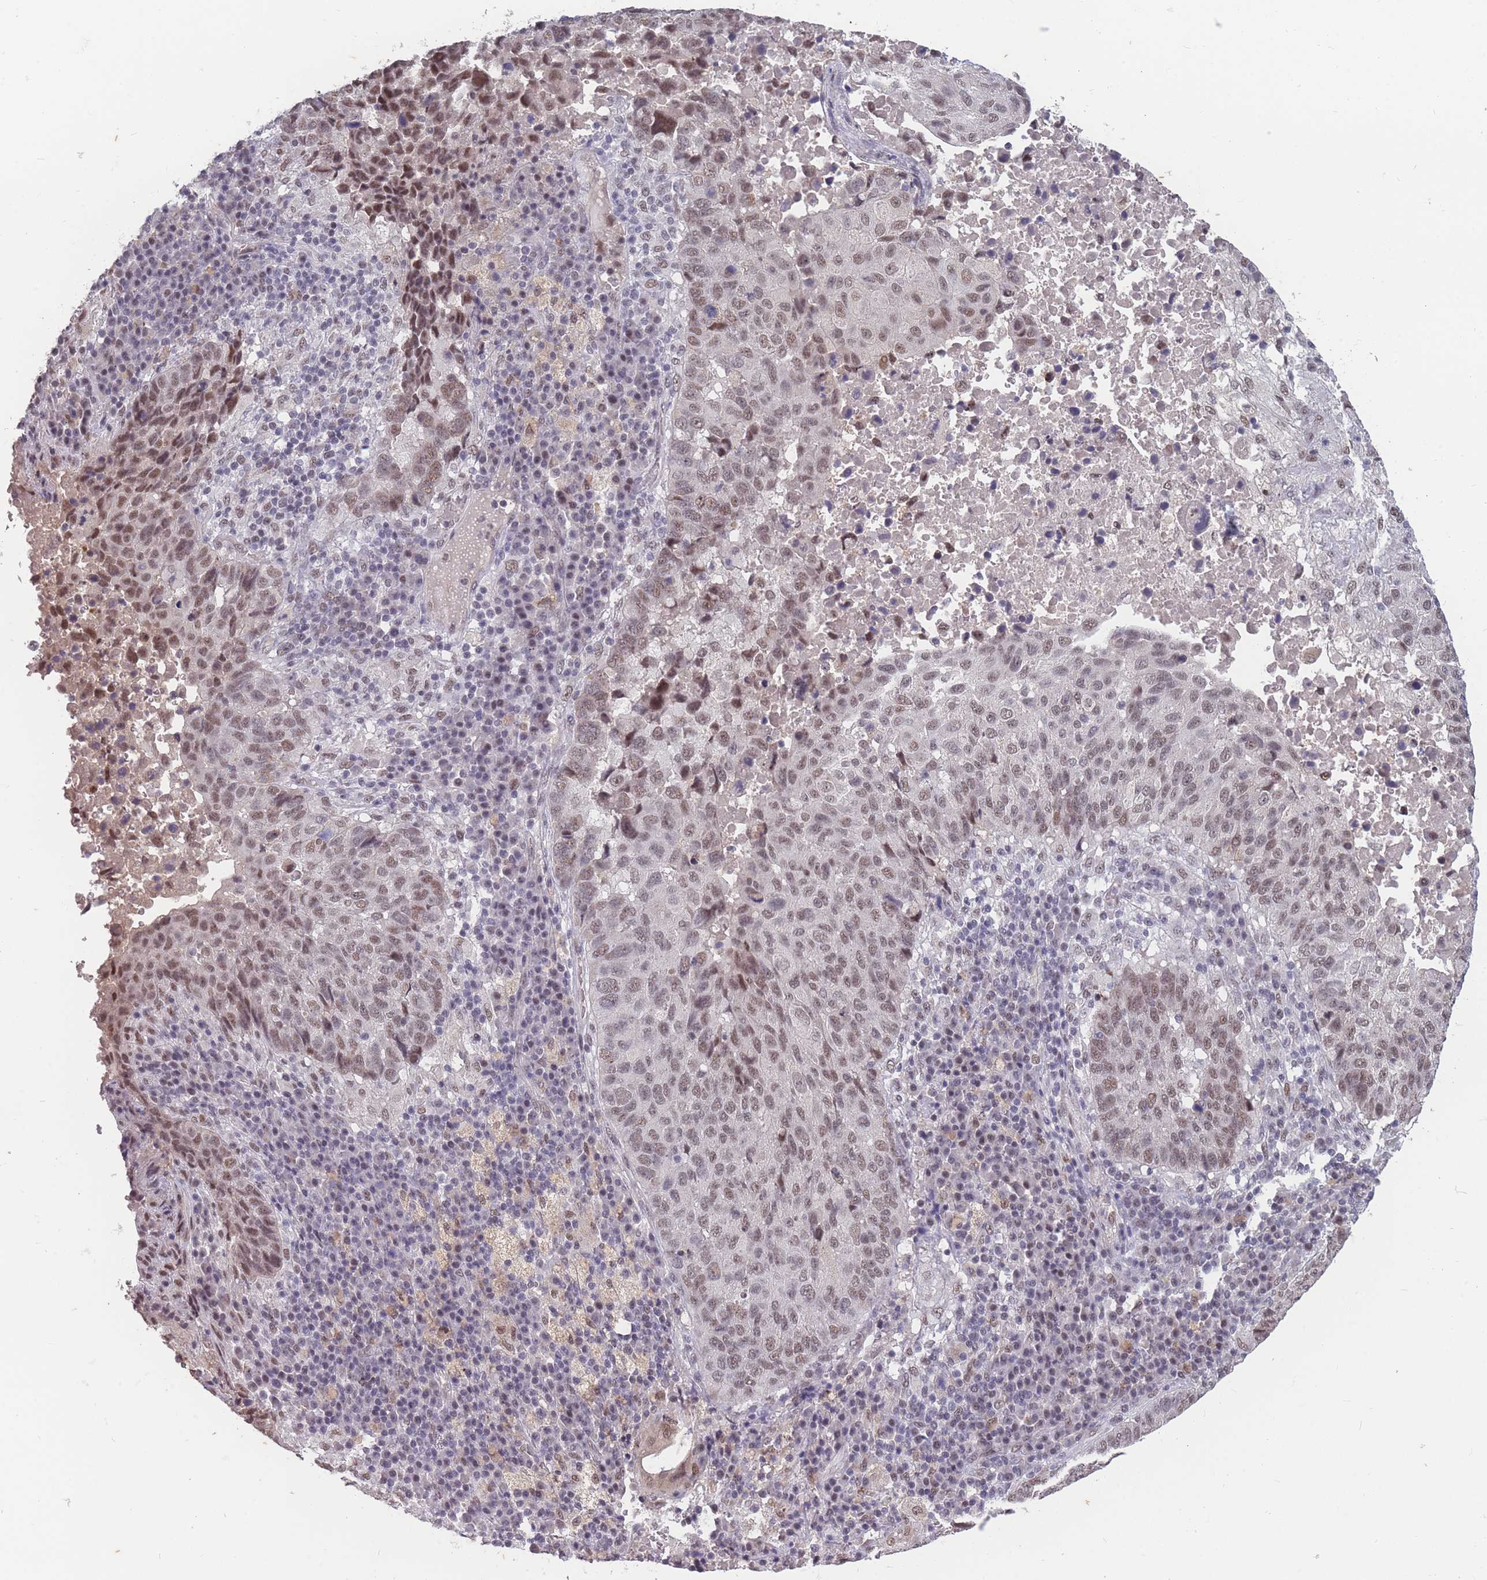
{"staining": {"intensity": "weak", "quantity": ">75%", "location": "nuclear"}, "tissue": "lung cancer", "cell_type": "Tumor cells", "image_type": "cancer", "snomed": [{"axis": "morphology", "description": "Squamous cell carcinoma, NOS"}, {"axis": "topography", "description": "Lung"}], "caption": "Squamous cell carcinoma (lung) stained with a brown dye reveals weak nuclear positive expression in about >75% of tumor cells.", "gene": "SNRPA1", "patient": {"sex": "male", "age": 73}}